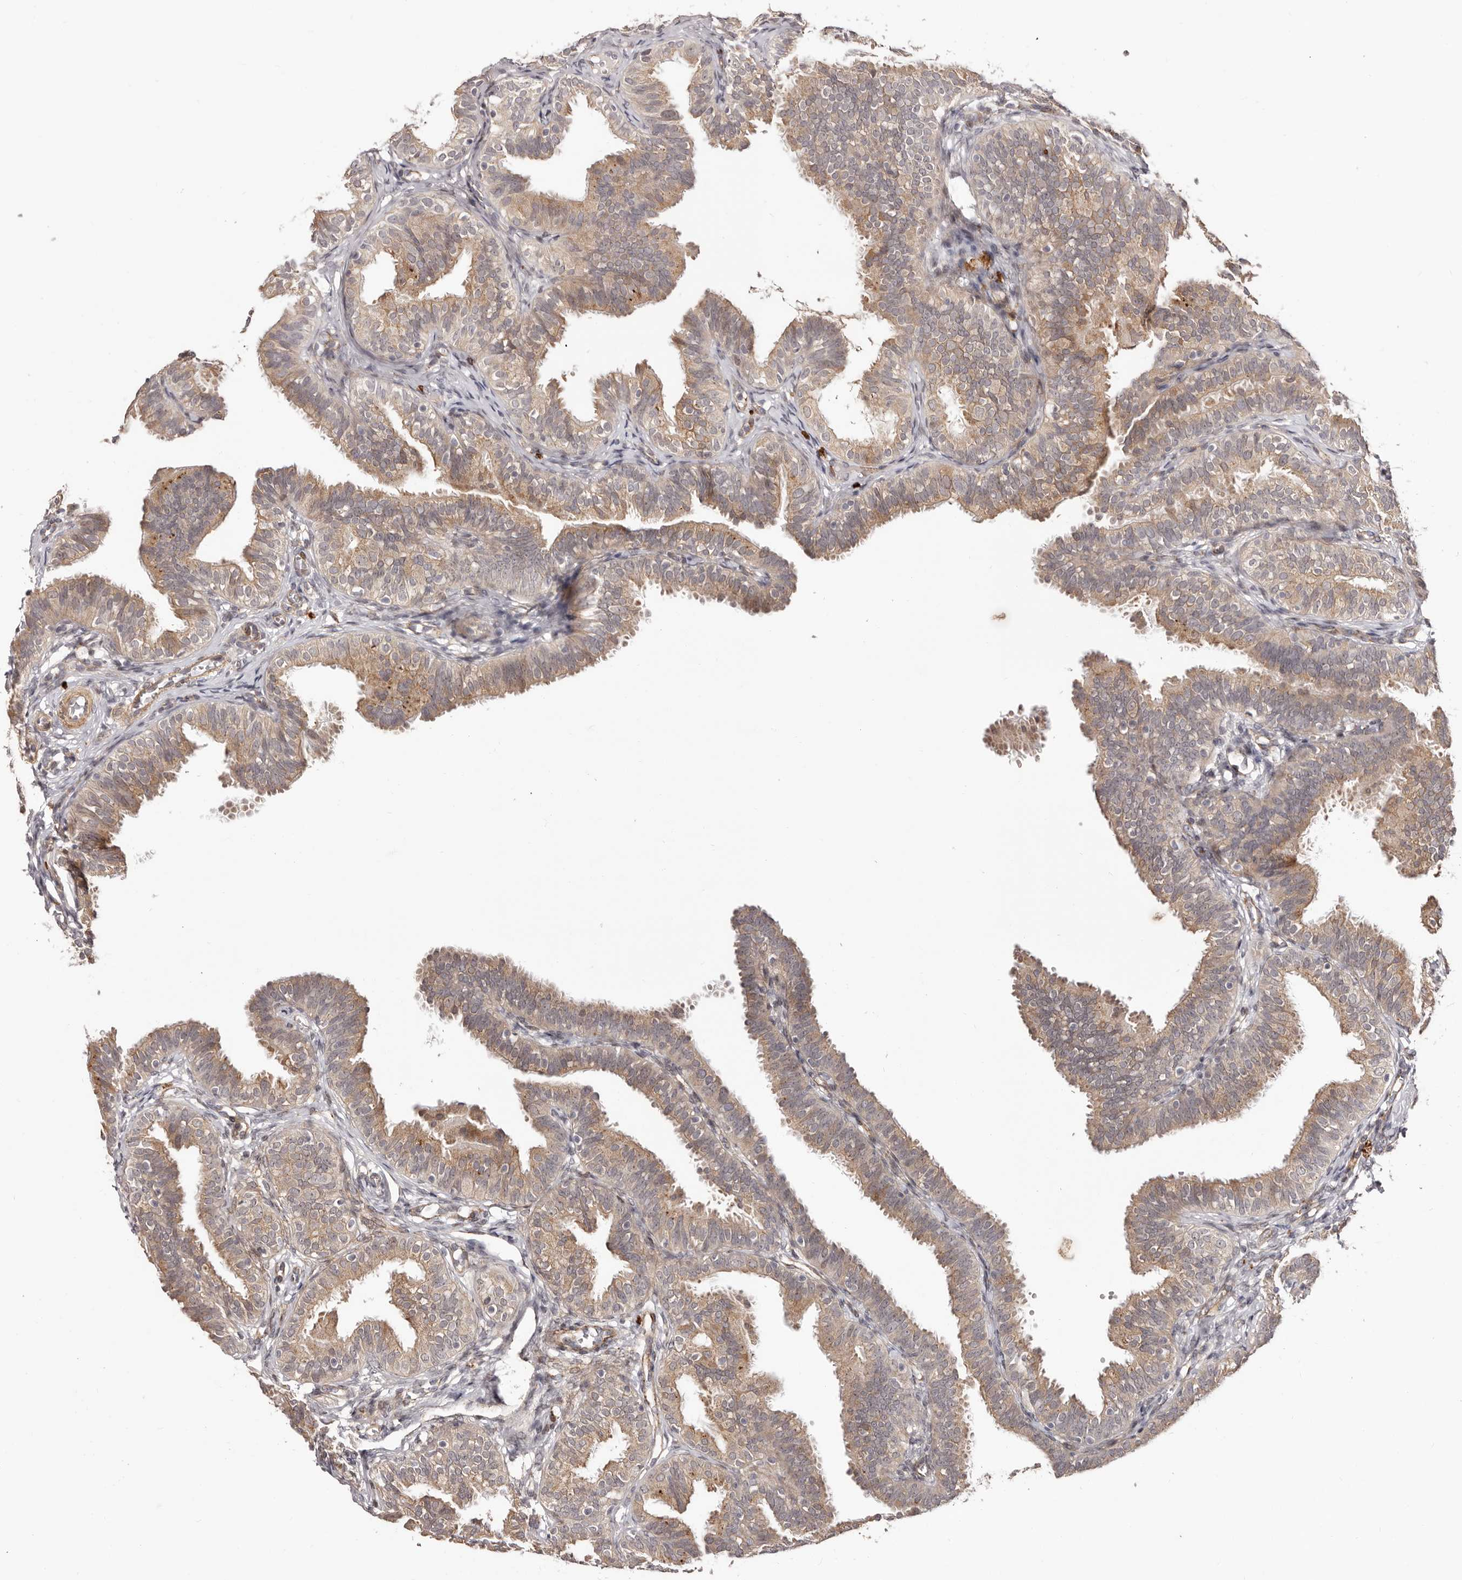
{"staining": {"intensity": "moderate", "quantity": ">75%", "location": "cytoplasmic/membranous"}, "tissue": "fallopian tube", "cell_type": "Glandular cells", "image_type": "normal", "snomed": [{"axis": "morphology", "description": "Normal tissue, NOS"}, {"axis": "topography", "description": "Fallopian tube"}], "caption": "A medium amount of moderate cytoplasmic/membranous expression is identified in approximately >75% of glandular cells in unremarkable fallopian tube. The staining was performed using DAB (3,3'-diaminobenzidine) to visualize the protein expression in brown, while the nuclei were stained in blue with hematoxylin (Magnification: 20x).", "gene": "MICAL2", "patient": {"sex": "female", "age": 35}}